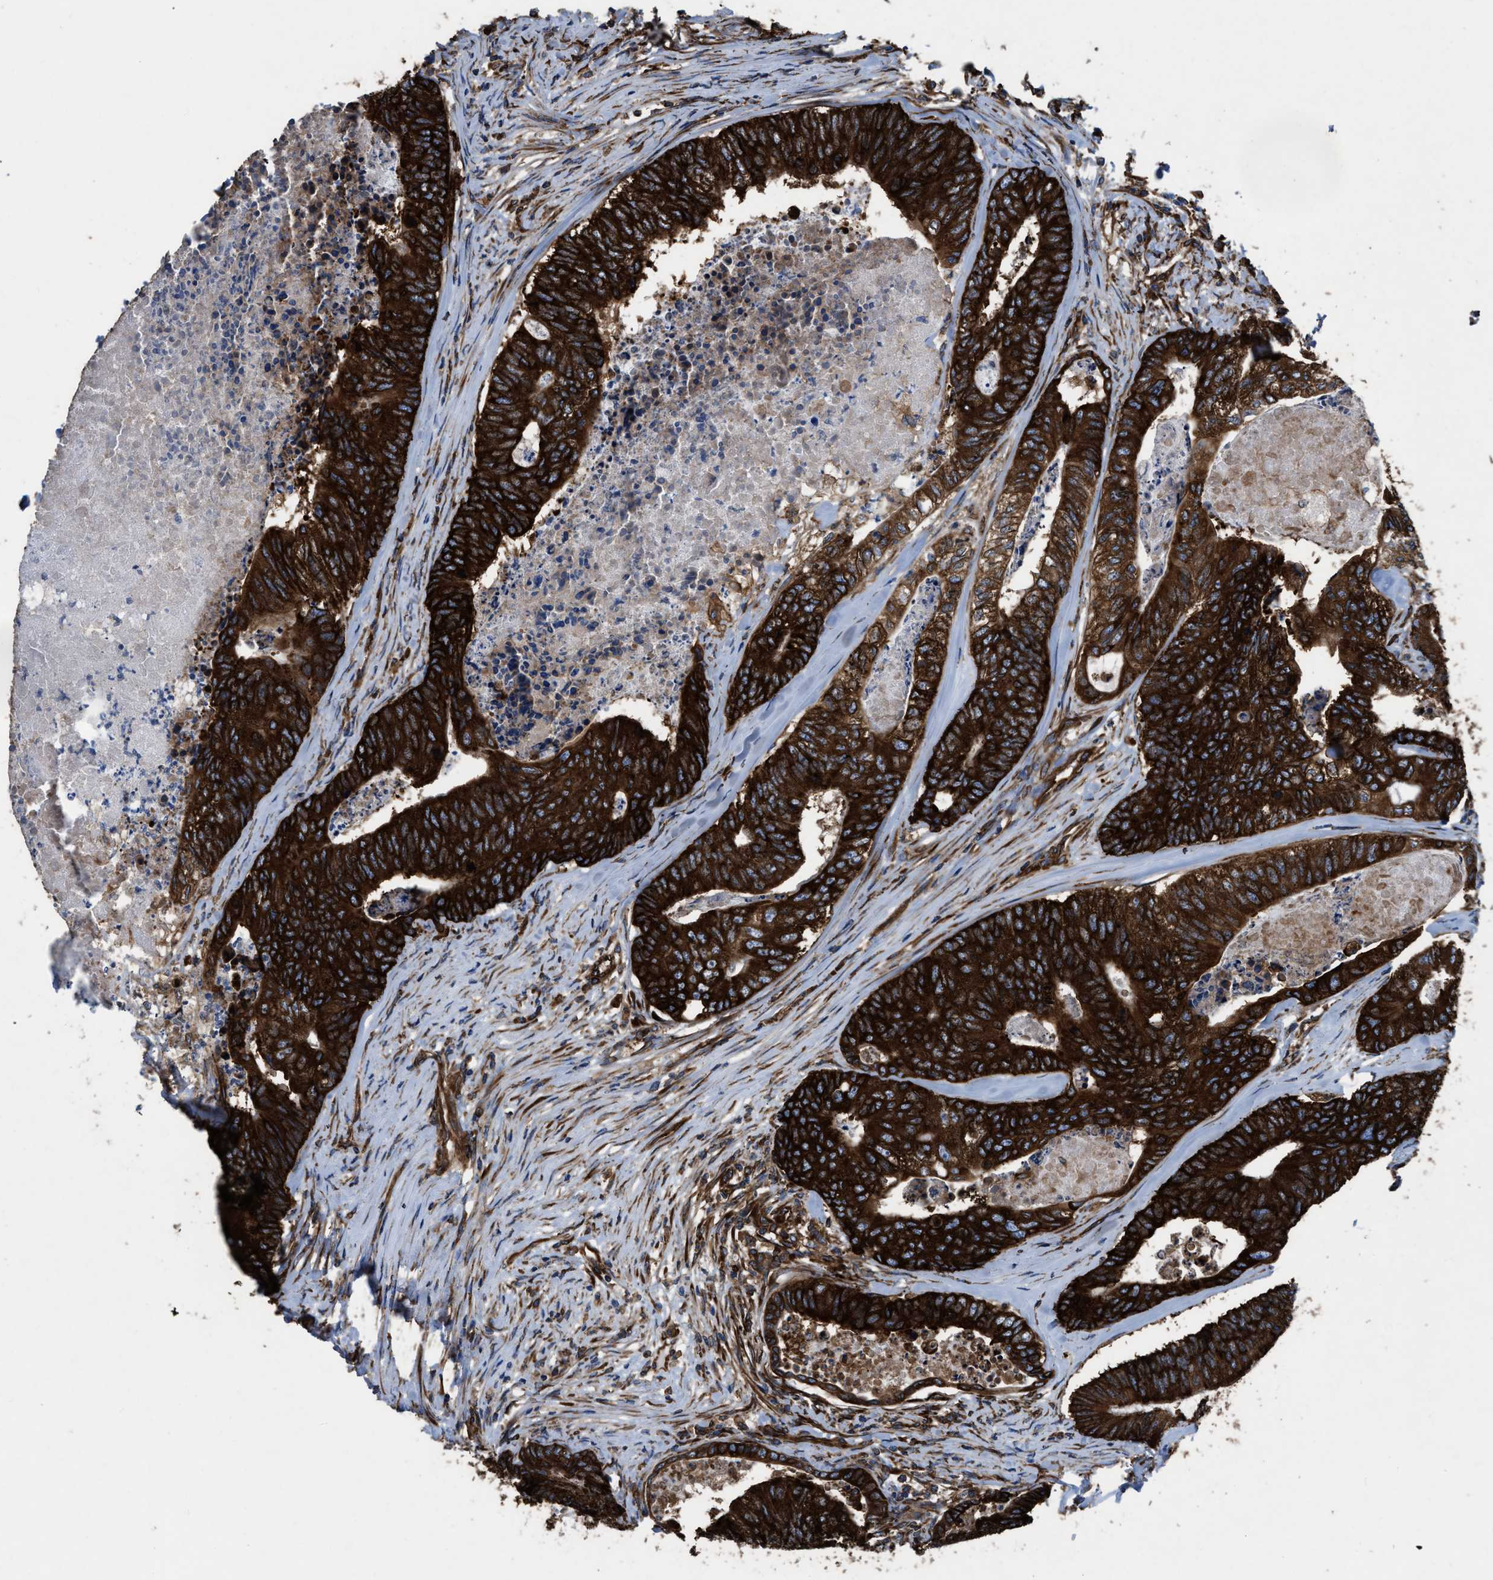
{"staining": {"intensity": "strong", "quantity": ">75%", "location": "cytoplasmic/membranous"}, "tissue": "colorectal cancer", "cell_type": "Tumor cells", "image_type": "cancer", "snomed": [{"axis": "morphology", "description": "Adenocarcinoma, NOS"}, {"axis": "topography", "description": "Colon"}], "caption": "There is high levels of strong cytoplasmic/membranous expression in tumor cells of colorectal cancer, as demonstrated by immunohistochemical staining (brown color).", "gene": "CAPRIN1", "patient": {"sex": "female", "age": 67}}